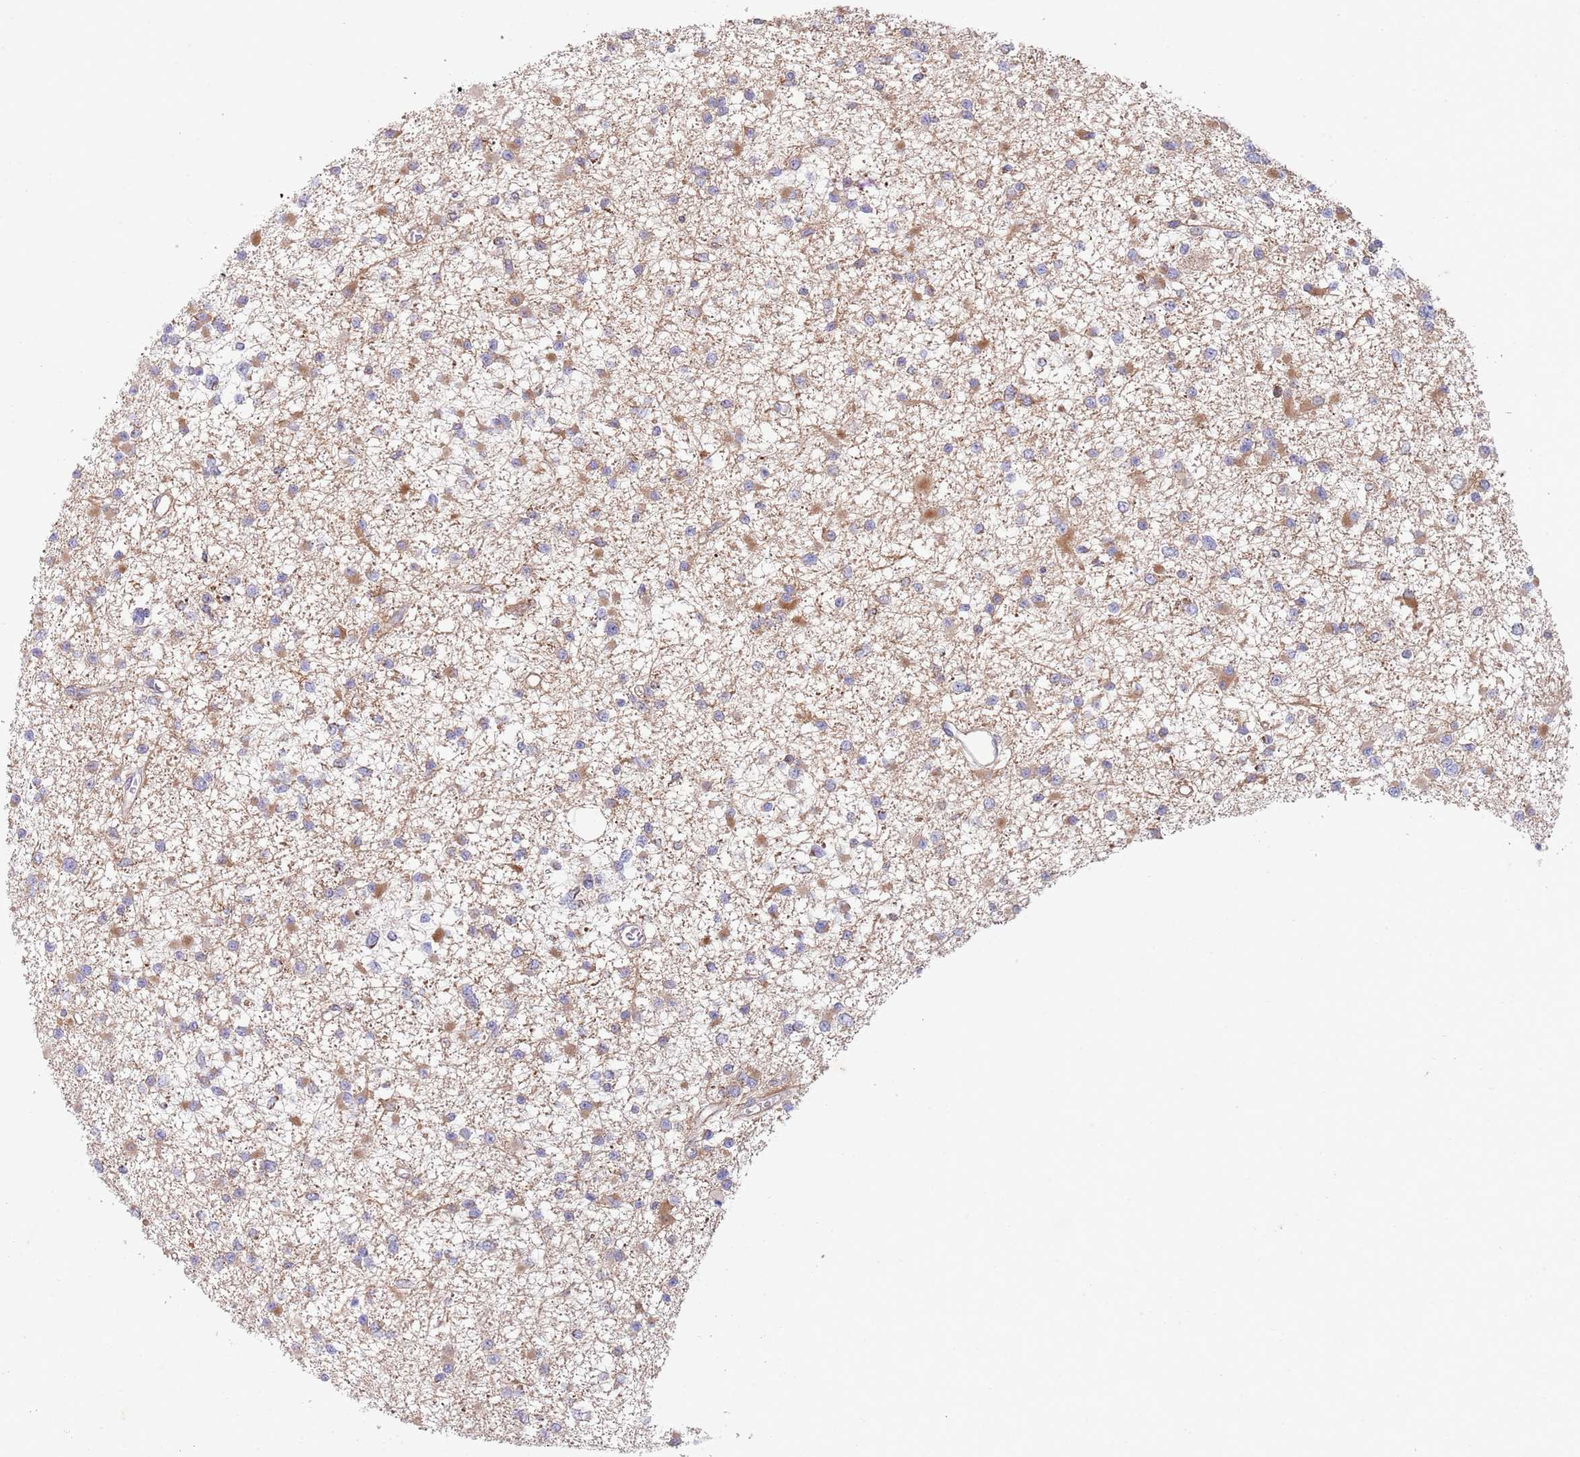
{"staining": {"intensity": "moderate", "quantity": "<25%", "location": "cytoplasmic/membranous"}, "tissue": "glioma", "cell_type": "Tumor cells", "image_type": "cancer", "snomed": [{"axis": "morphology", "description": "Glioma, malignant, Low grade"}, {"axis": "topography", "description": "Brain"}], "caption": "Tumor cells show moderate cytoplasmic/membranous positivity in approximately <25% of cells in malignant glioma (low-grade).", "gene": "ZMYM5", "patient": {"sex": "female", "age": 22}}